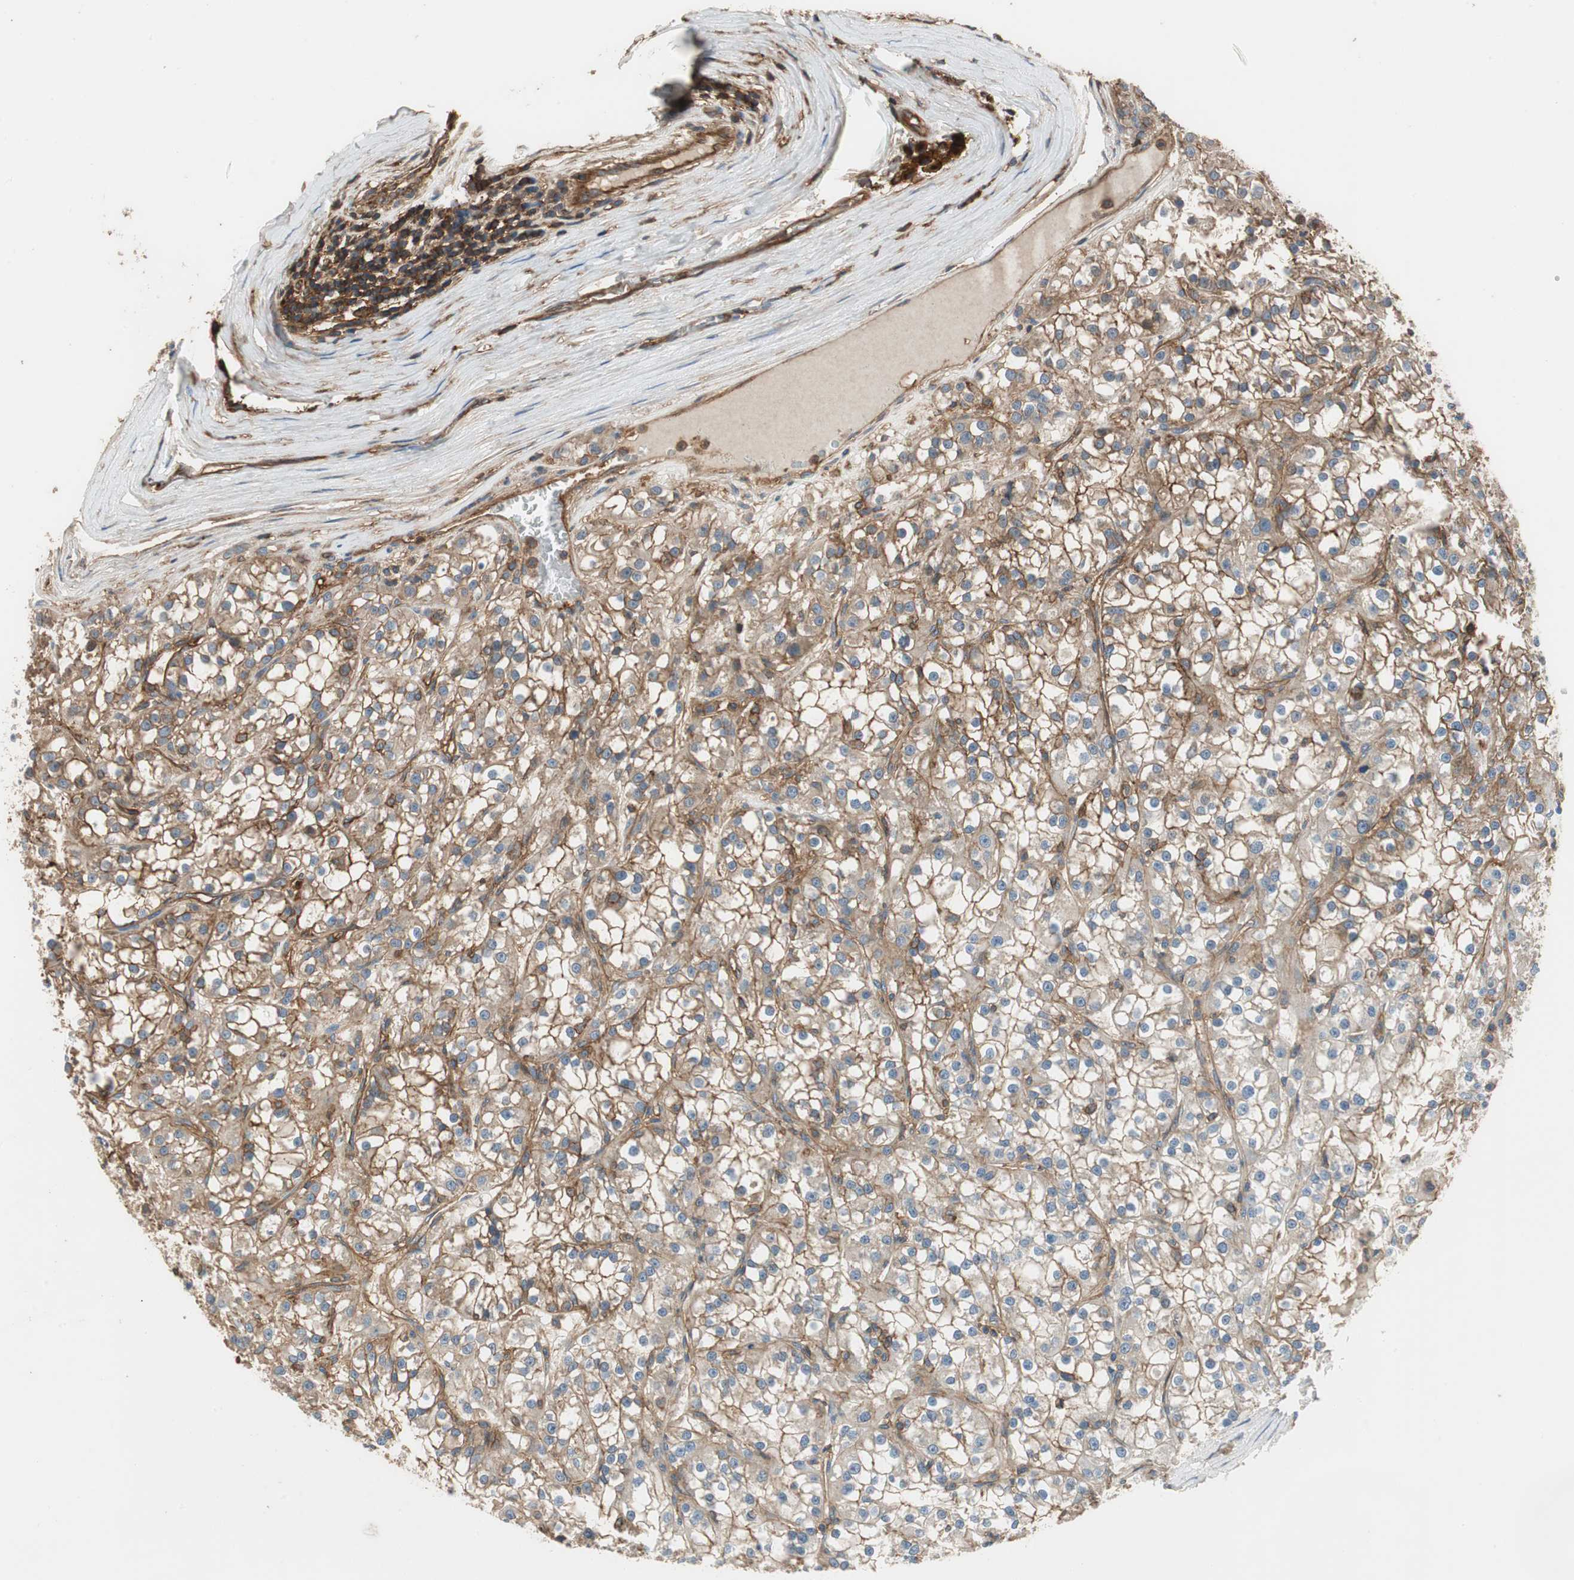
{"staining": {"intensity": "moderate", "quantity": "<25%", "location": "cytoplasmic/membranous"}, "tissue": "renal cancer", "cell_type": "Tumor cells", "image_type": "cancer", "snomed": [{"axis": "morphology", "description": "Adenocarcinoma, NOS"}, {"axis": "topography", "description": "Kidney"}], "caption": "A brown stain labels moderate cytoplasmic/membranous expression of a protein in renal adenocarcinoma tumor cells.", "gene": "IL1RL1", "patient": {"sex": "female", "age": 52}}